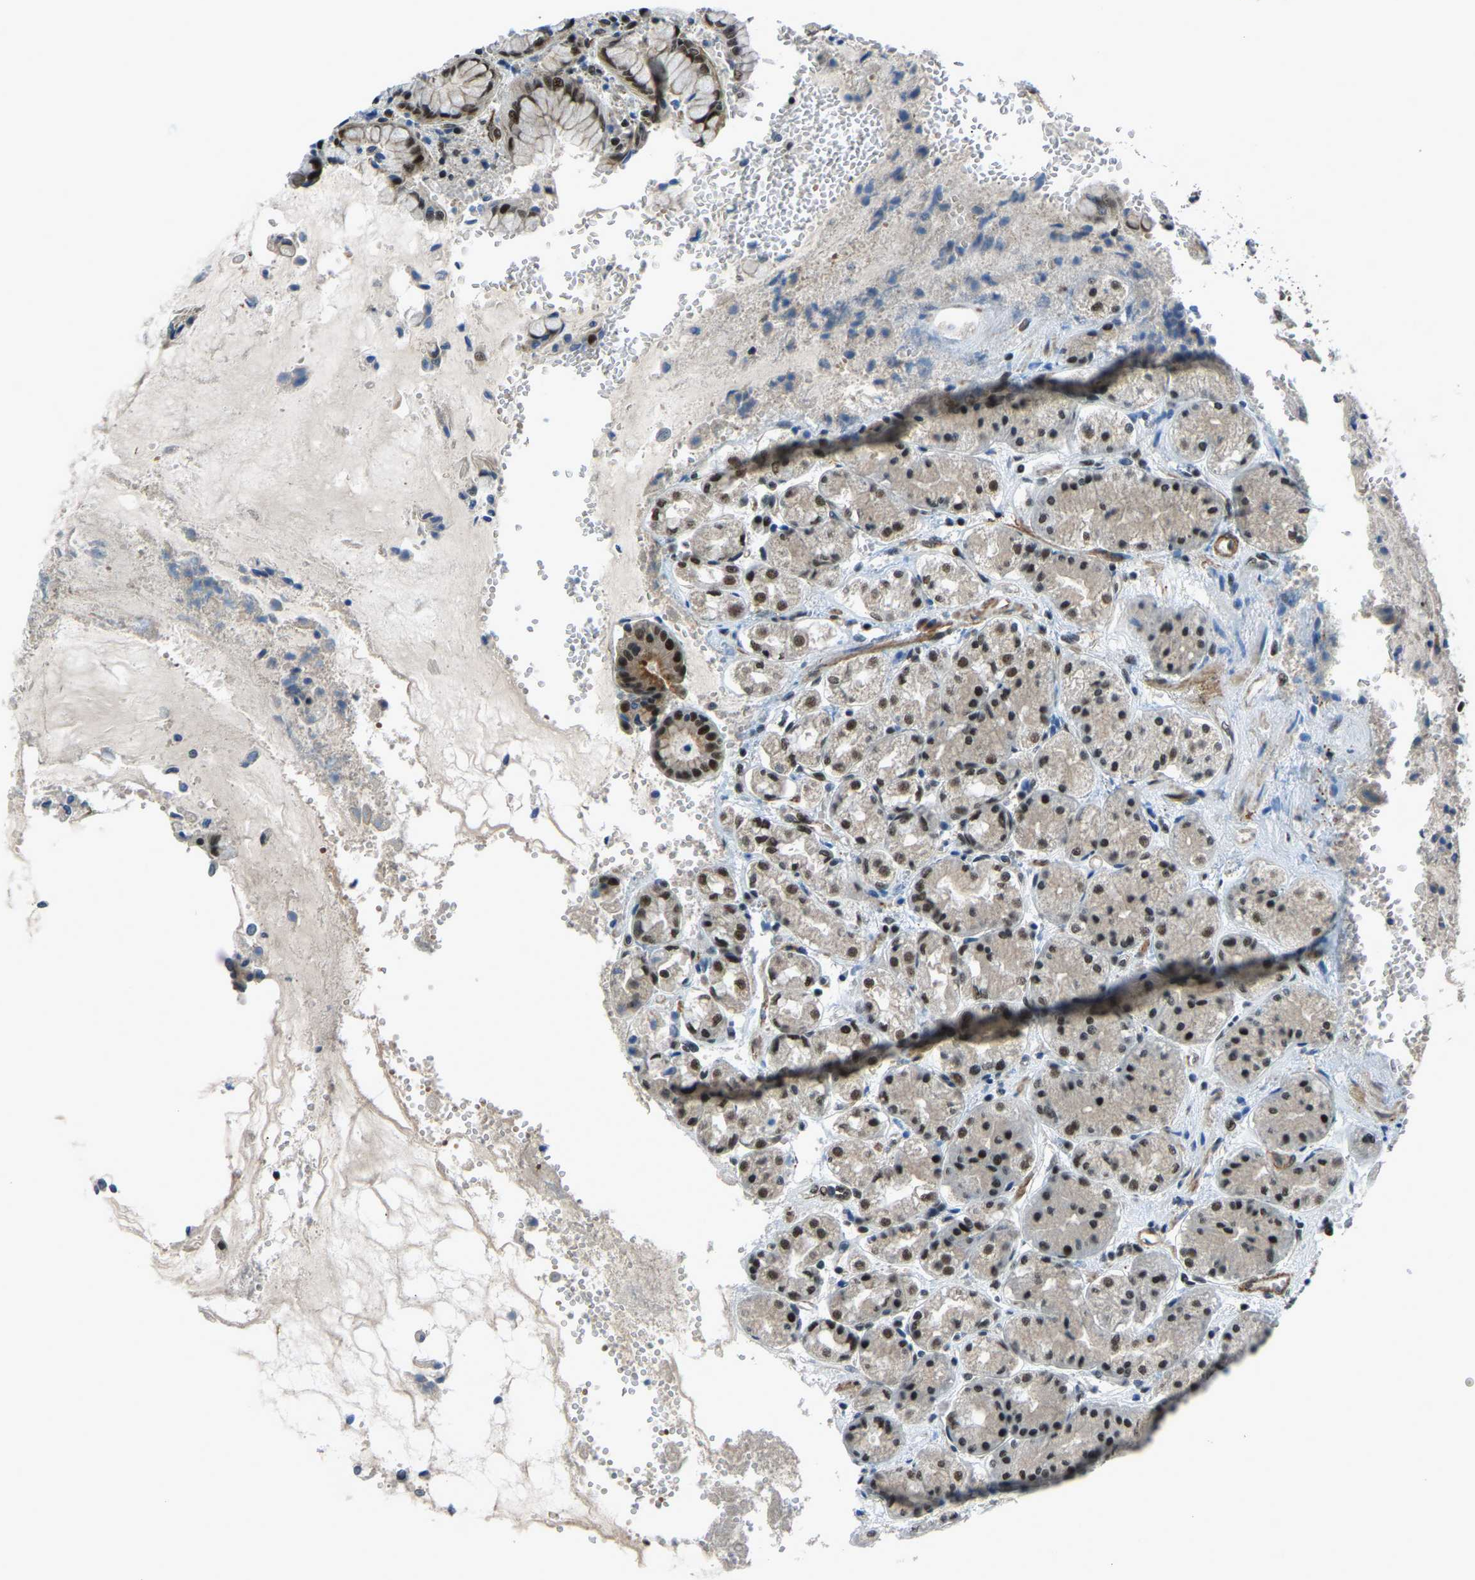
{"staining": {"intensity": "strong", "quantity": "25%-75%", "location": "nuclear"}, "tissue": "stomach", "cell_type": "Glandular cells", "image_type": "normal", "snomed": [{"axis": "morphology", "description": "Normal tissue, NOS"}, {"axis": "topography", "description": "Stomach"}, {"axis": "topography", "description": "Stomach, lower"}], "caption": "The photomicrograph displays staining of benign stomach, revealing strong nuclear protein staining (brown color) within glandular cells.", "gene": "PRCC", "patient": {"sex": "female", "age": 56}}